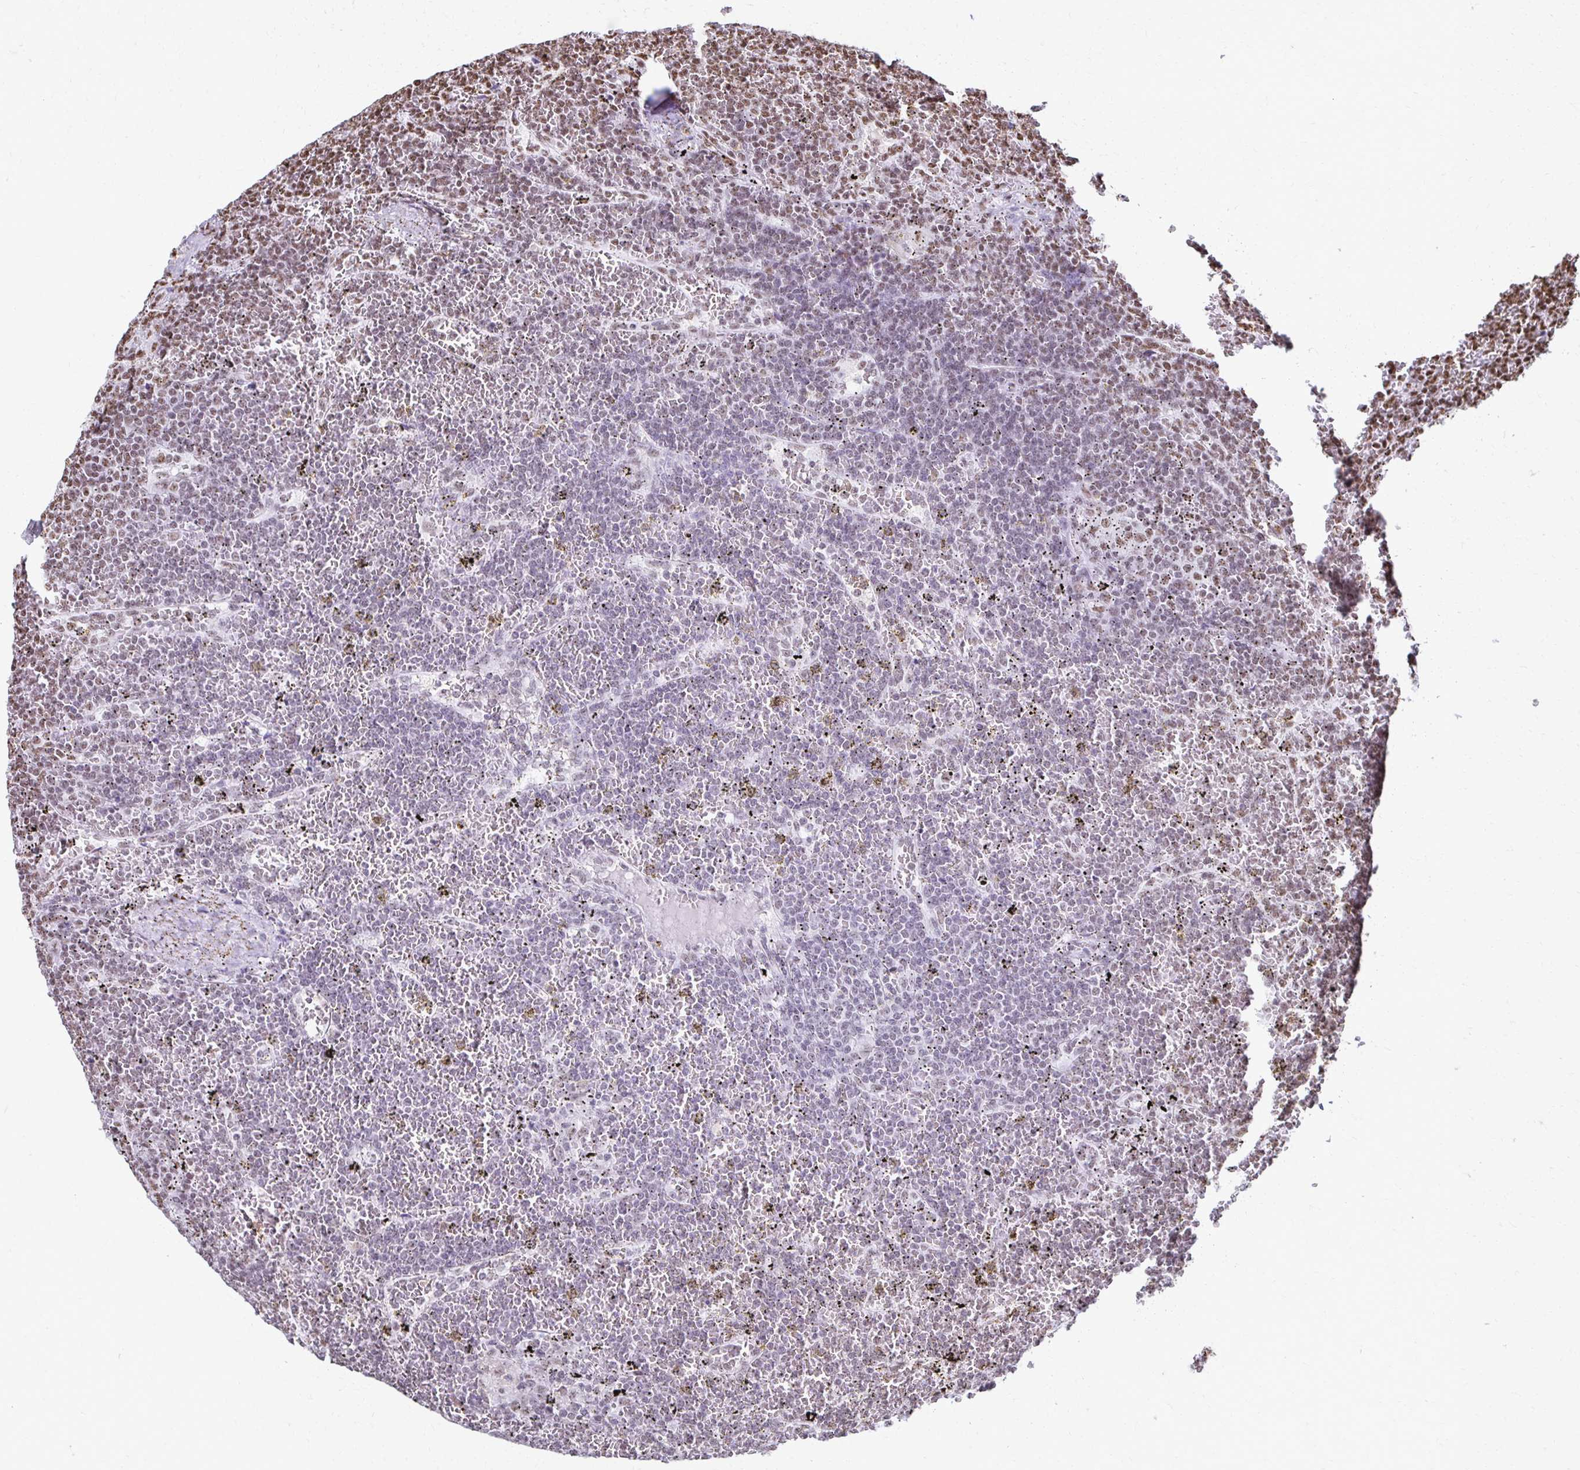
{"staining": {"intensity": "weak", "quantity": "<25%", "location": "nuclear"}, "tissue": "lymphoma", "cell_type": "Tumor cells", "image_type": "cancer", "snomed": [{"axis": "morphology", "description": "Malignant lymphoma, non-Hodgkin's type, Low grade"}, {"axis": "topography", "description": "Spleen"}], "caption": "DAB (3,3'-diaminobenzidine) immunohistochemical staining of human low-grade malignant lymphoma, non-Hodgkin's type displays no significant expression in tumor cells.", "gene": "NONO", "patient": {"sex": "female", "age": 19}}